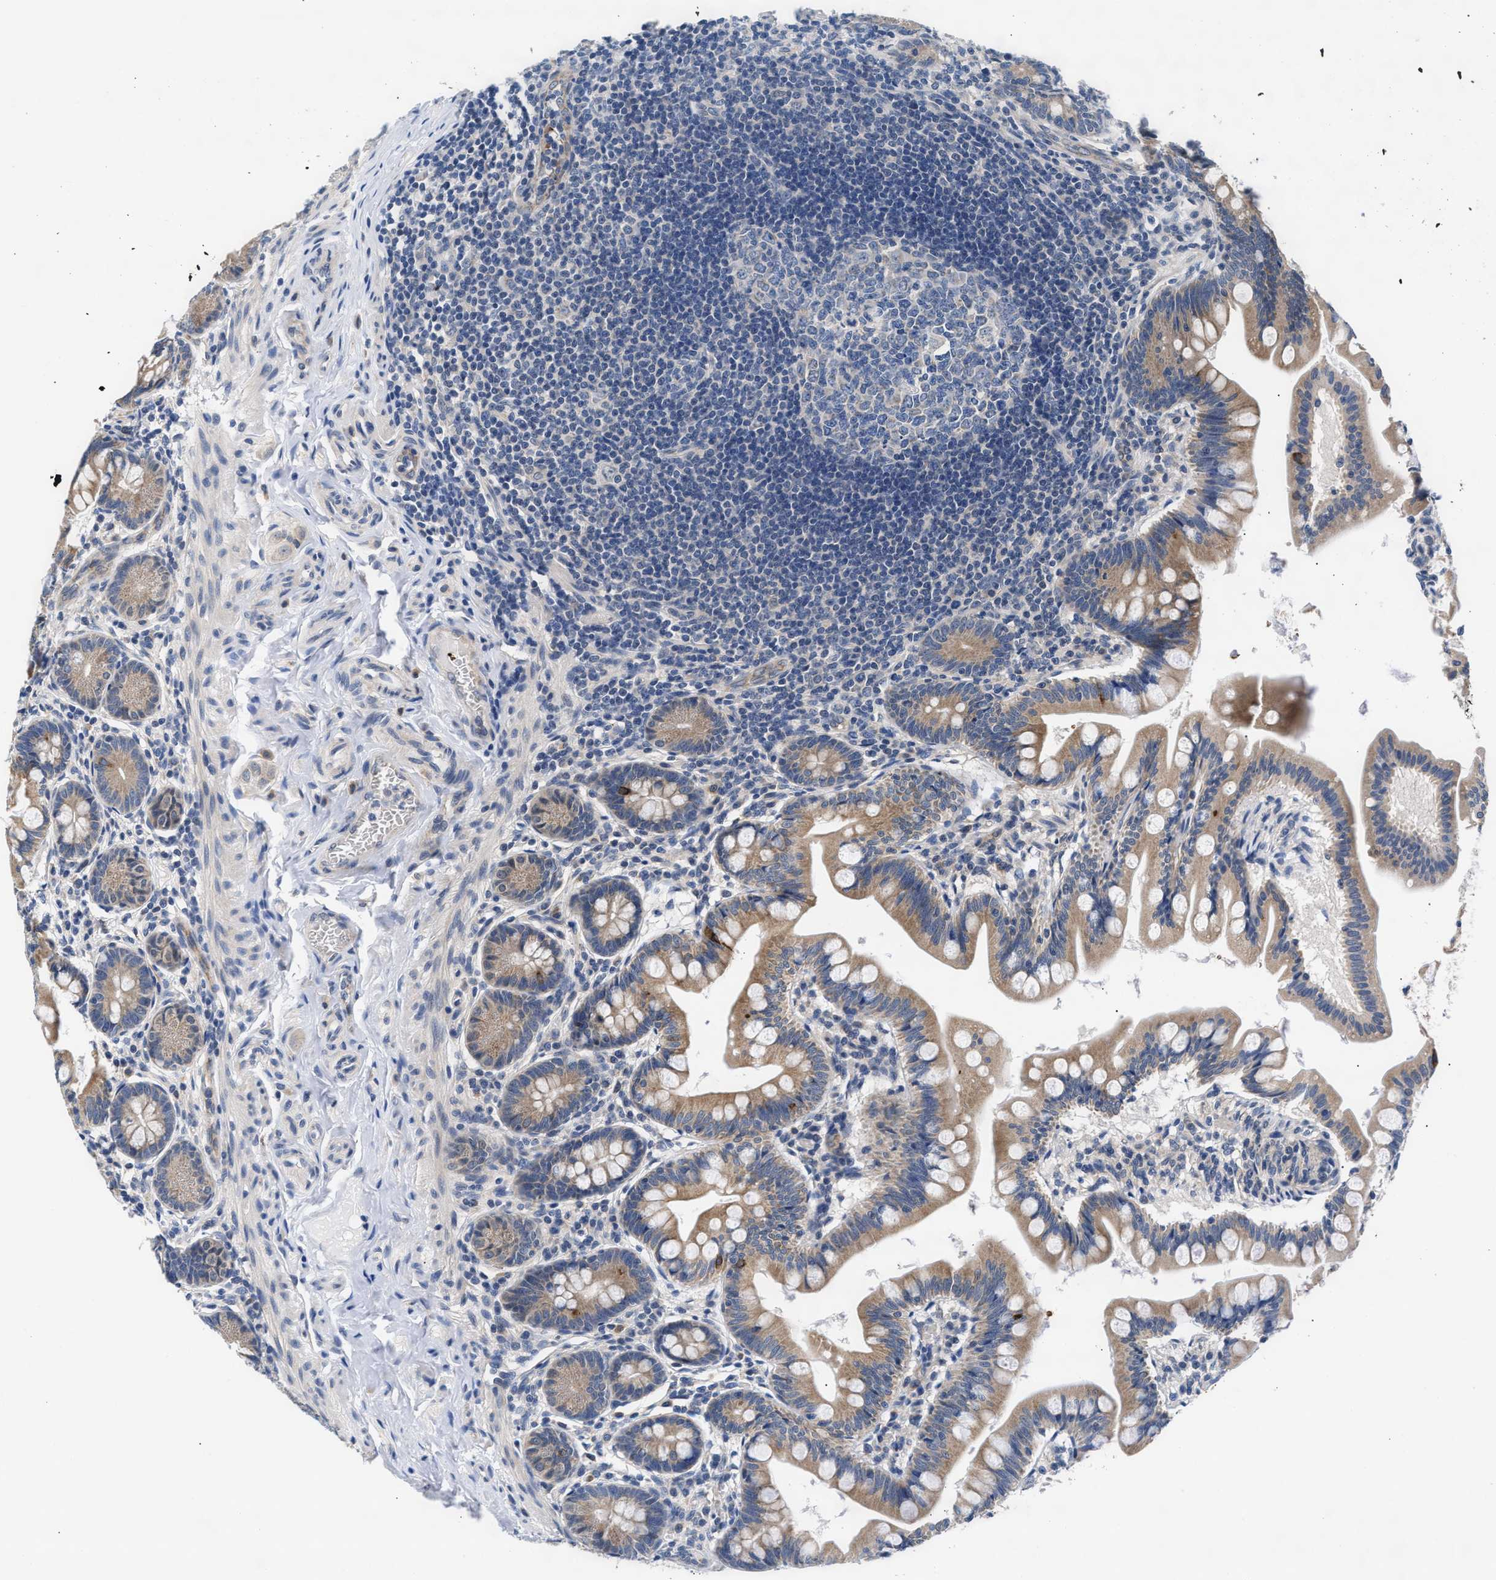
{"staining": {"intensity": "moderate", "quantity": ">75%", "location": "cytoplasmic/membranous"}, "tissue": "small intestine", "cell_type": "Glandular cells", "image_type": "normal", "snomed": [{"axis": "morphology", "description": "Normal tissue, NOS"}, {"axis": "topography", "description": "Small intestine"}], "caption": "Small intestine was stained to show a protein in brown. There is medium levels of moderate cytoplasmic/membranous expression in approximately >75% of glandular cells. Immunohistochemistry (ihc) stains the protein in brown and the nuclei are stained blue.", "gene": "RINT1", "patient": {"sex": "male", "age": 7}}